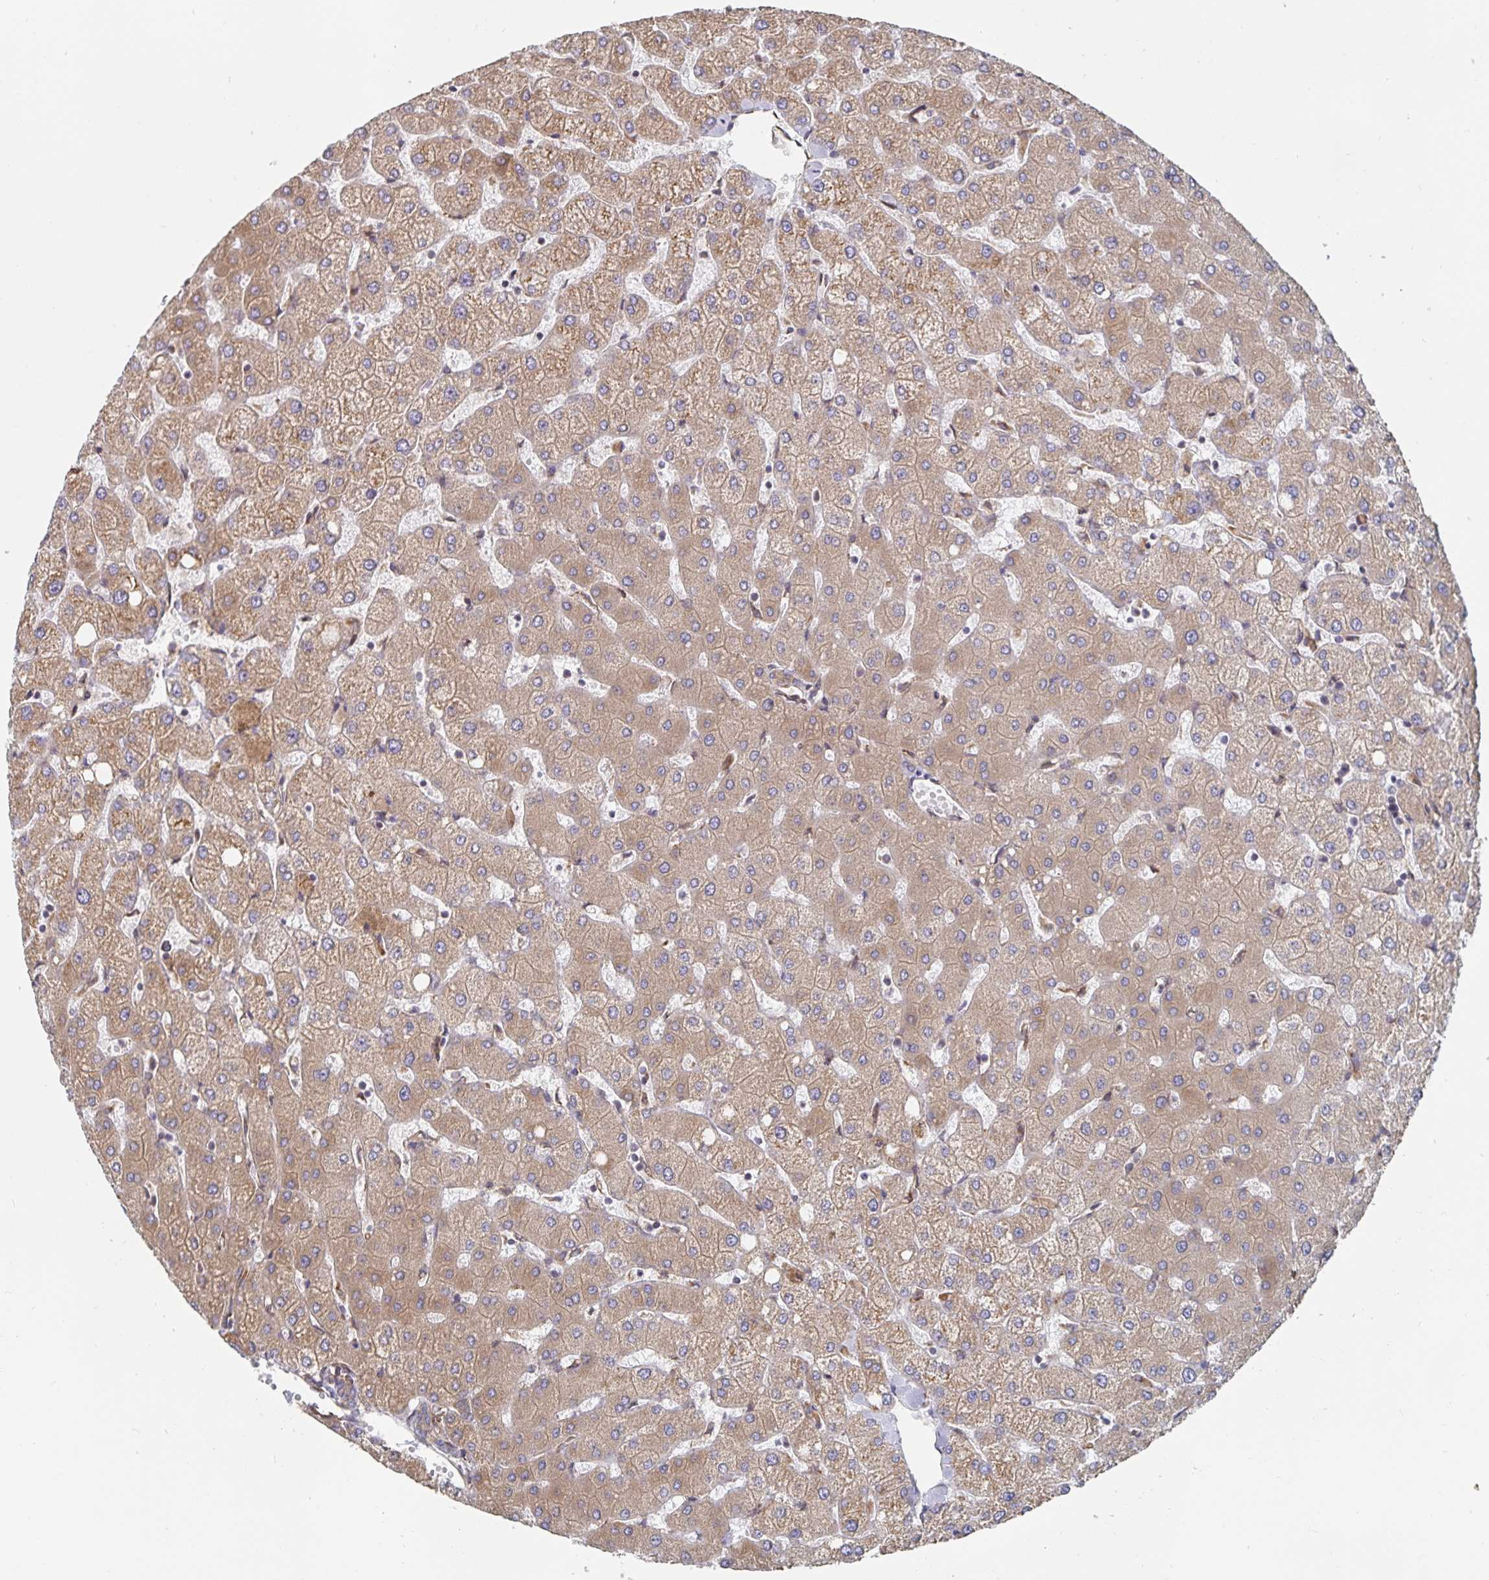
{"staining": {"intensity": "weak", "quantity": "<25%", "location": "cytoplasmic/membranous"}, "tissue": "liver", "cell_type": "Cholangiocytes", "image_type": "normal", "snomed": [{"axis": "morphology", "description": "Normal tissue, NOS"}, {"axis": "topography", "description": "Liver"}], "caption": "DAB (3,3'-diaminobenzidine) immunohistochemical staining of unremarkable liver displays no significant expression in cholangiocytes.", "gene": "BCAP29", "patient": {"sex": "female", "age": 54}}